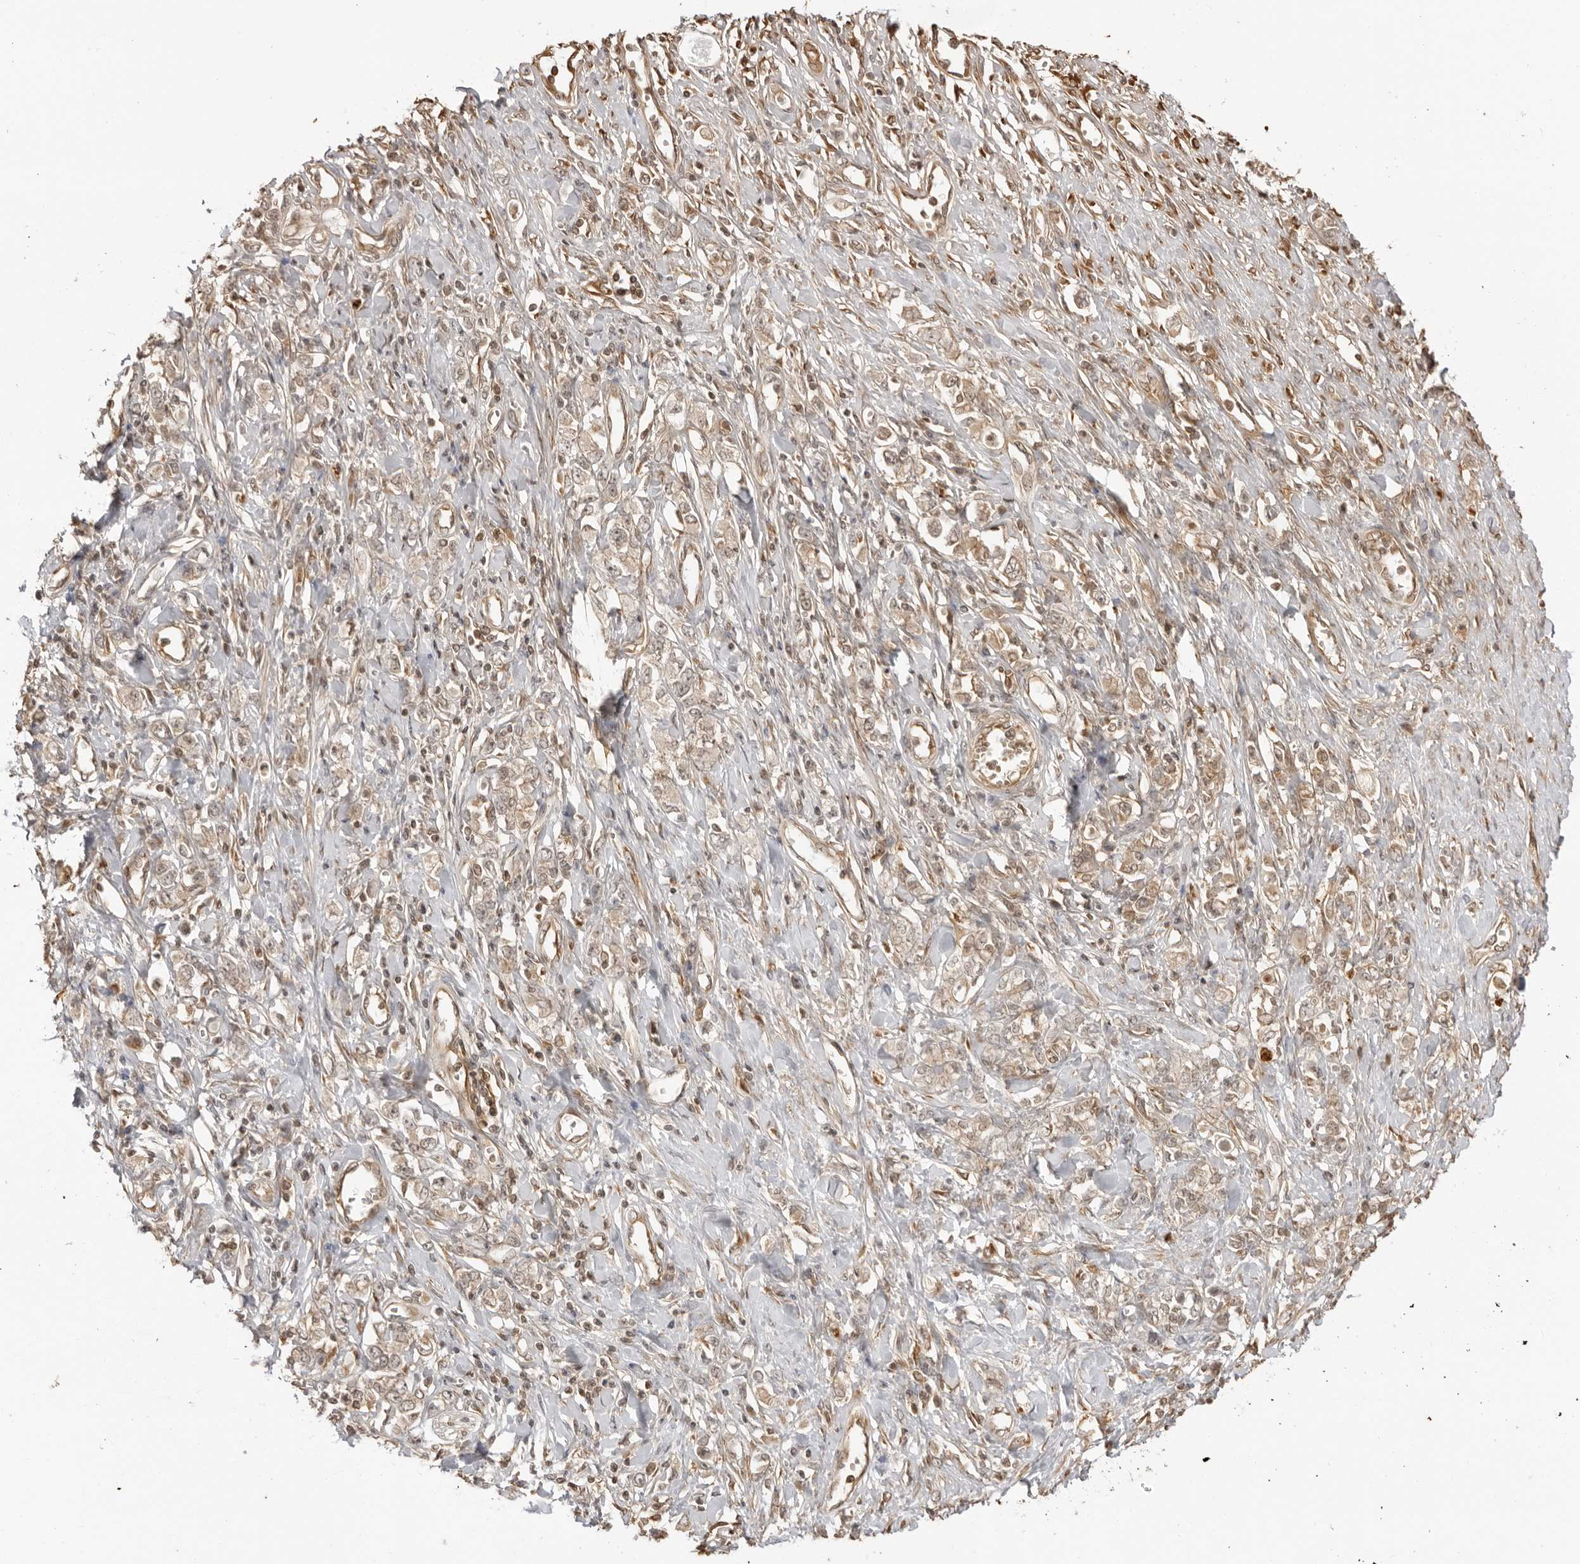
{"staining": {"intensity": "weak", "quantity": ">75%", "location": "cytoplasmic/membranous,nuclear"}, "tissue": "stomach cancer", "cell_type": "Tumor cells", "image_type": "cancer", "snomed": [{"axis": "morphology", "description": "Adenocarcinoma, NOS"}, {"axis": "topography", "description": "Stomach"}], "caption": "A high-resolution photomicrograph shows immunohistochemistry (IHC) staining of stomach adenocarcinoma, which shows weak cytoplasmic/membranous and nuclear positivity in about >75% of tumor cells.", "gene": "IKBKE", "patient": {"sex": "female", "age": 76}}